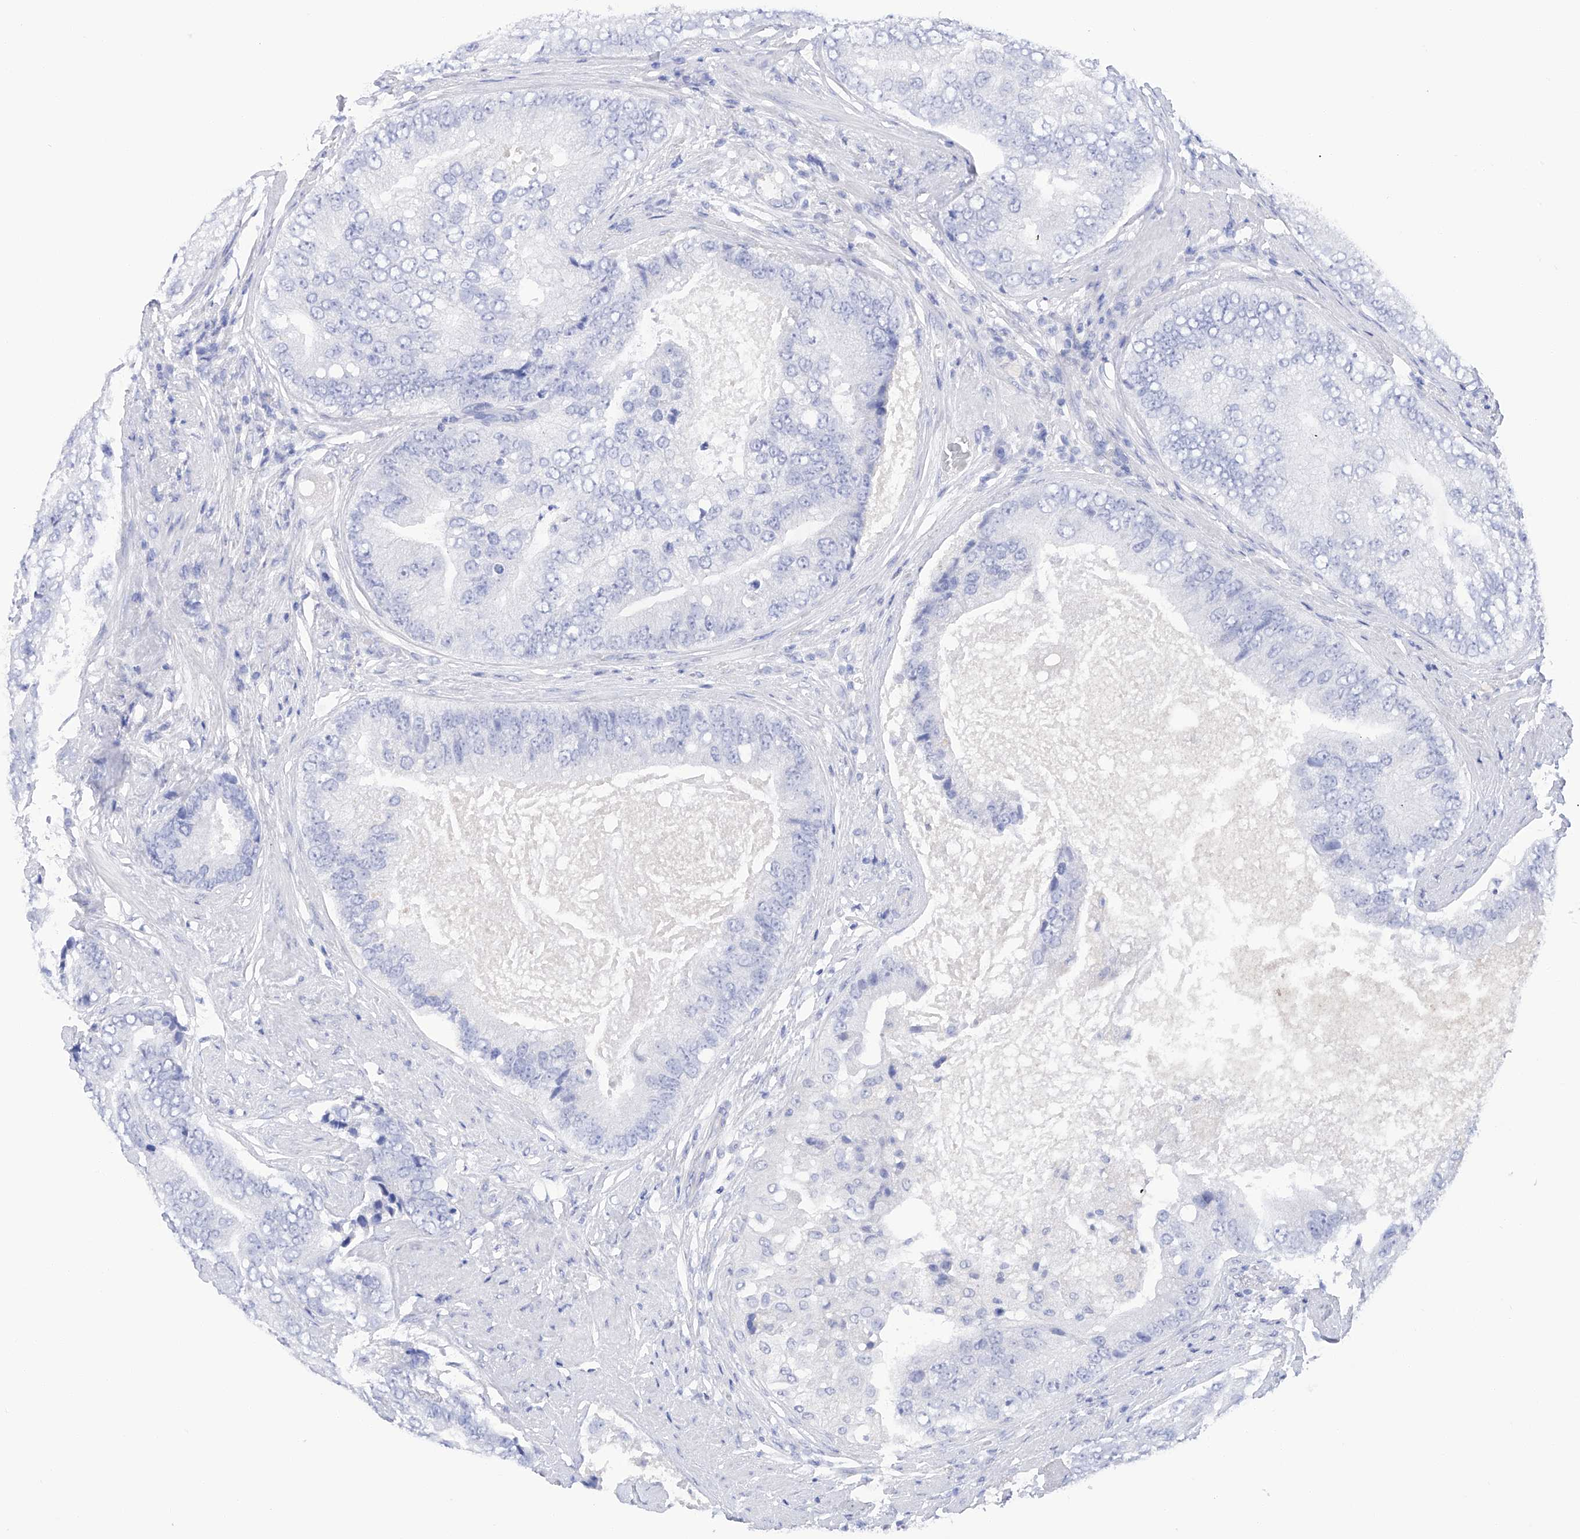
{"staining": {"intensity": "negative", "quantity": "none", "location": "none"}, "tissue": "prostate cancer", "cell_type": "Tumor cells", "image_type": "cancer", "snomed": [{"axis": "morphology", "description": "Adenocarcinoma, High grade"}, {"axis": "topography", "description": "Prostate"}], "caption": "Prostate cancer (high-grade adenocarcinoma) was stained to show a protein in brown. There is no significant positivity in tumor cells. (Stains: DAB (3,3'-diaminobenzidine) immunohistochemistry (IHC) with hematoxylin counter stain, Microscopy: brightfield microscopy at high magnification).", "gene": "FLG", "patient": {"sex": "male", "age": 70}}